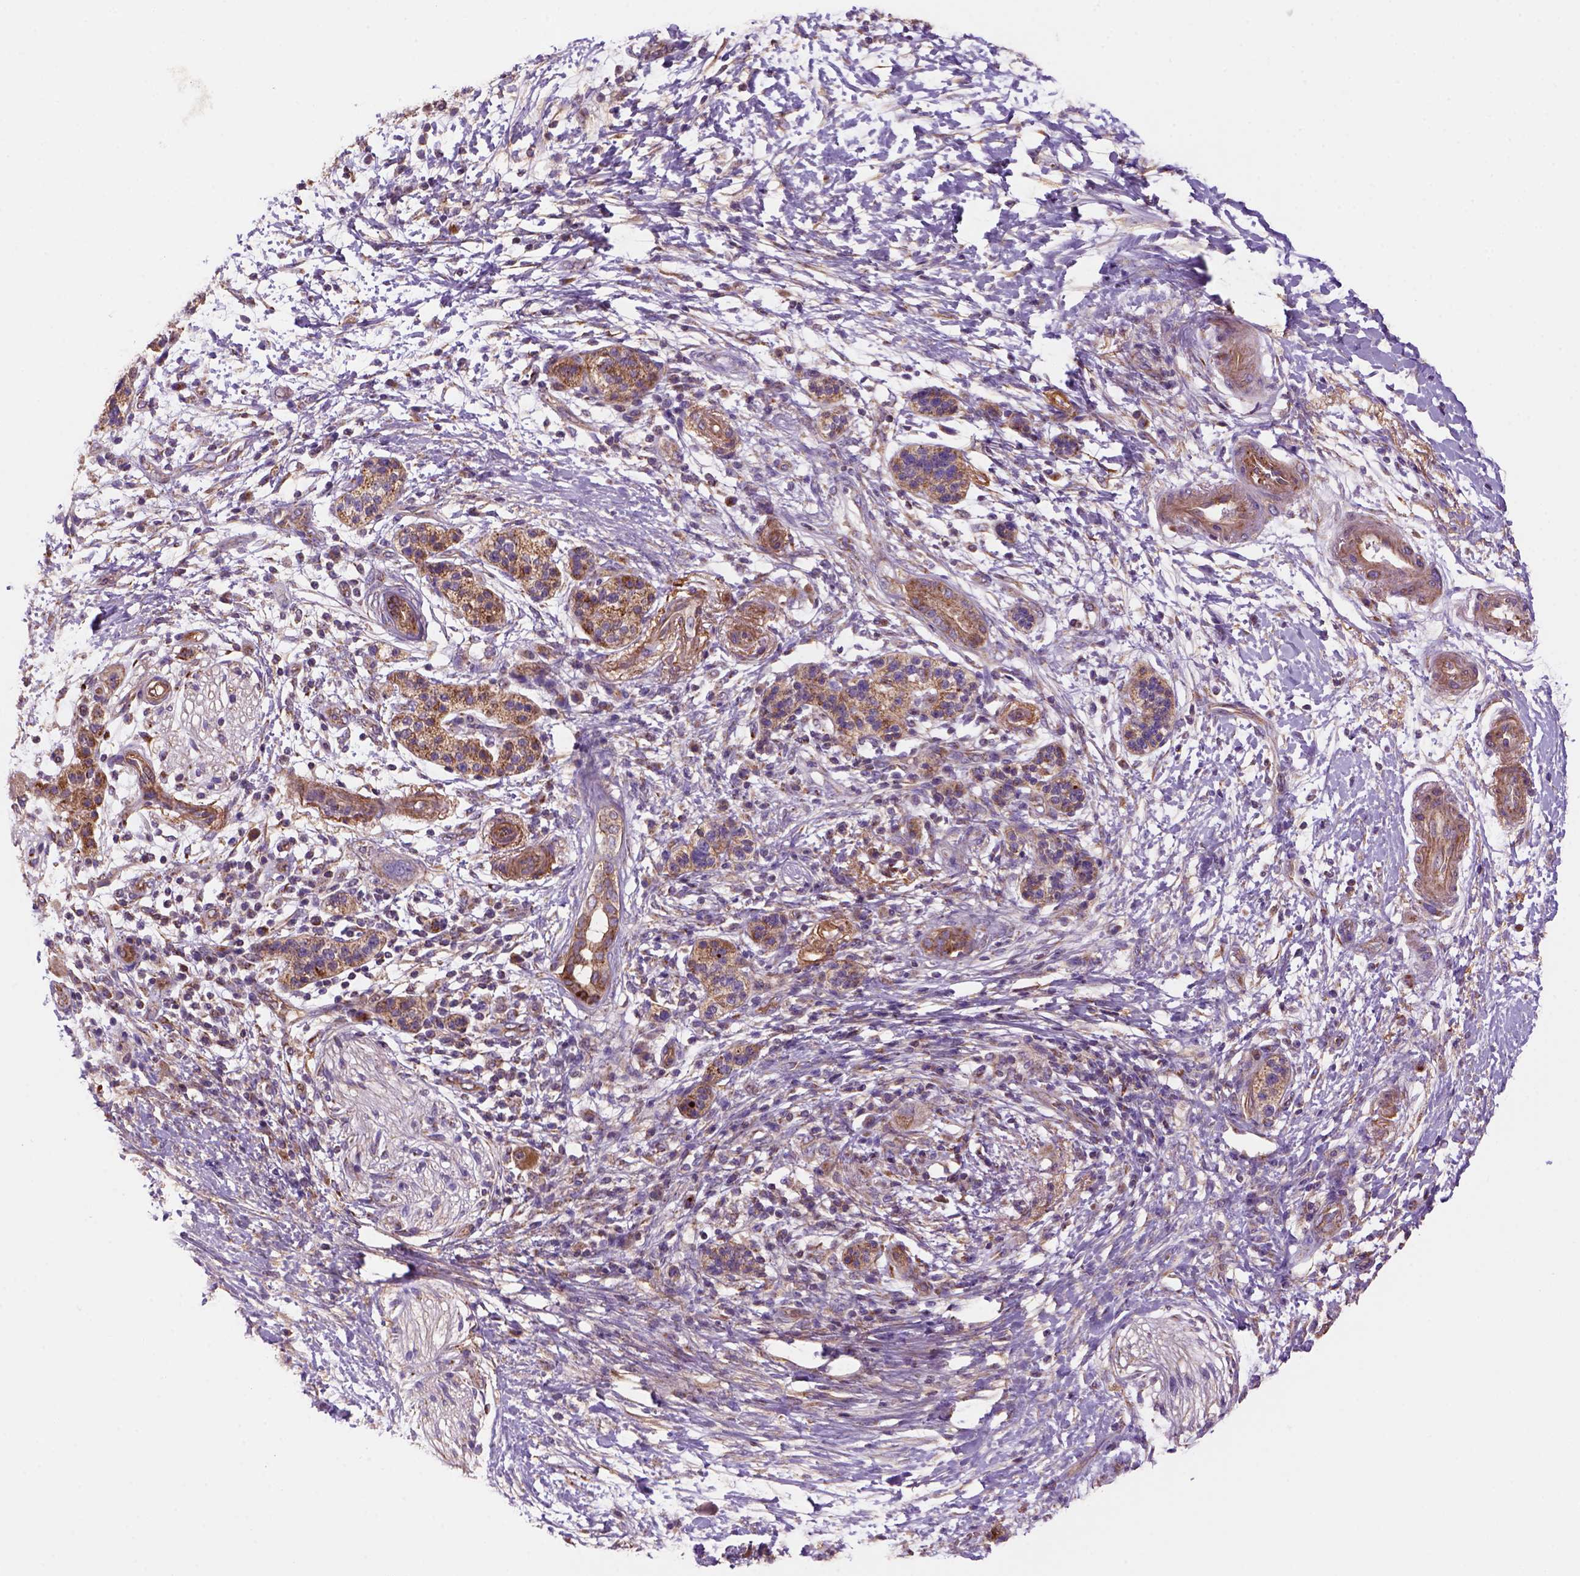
{"staining": {"intensity": "moderate", "quantity": "25%-75%", "location": "cytoplasmic/membranous"}, "tissue": "pancreatic cancer", "cell_type": "Tumor cells", "image_type": "cancer", "snomed": [{"axis": "morphology", "description": "Adenocarcinoma, NOS"}, {"axis": "topography", "description": "Pancreas"}], "caption": "This is a histology image of immunohistochemistry staining of pancreatic cancer, which shows moderate positivity in the cytoplasmic/membranous of tumor cells.", "gene": "WARS2", "patient": {"sex": "female", "age": 72}}